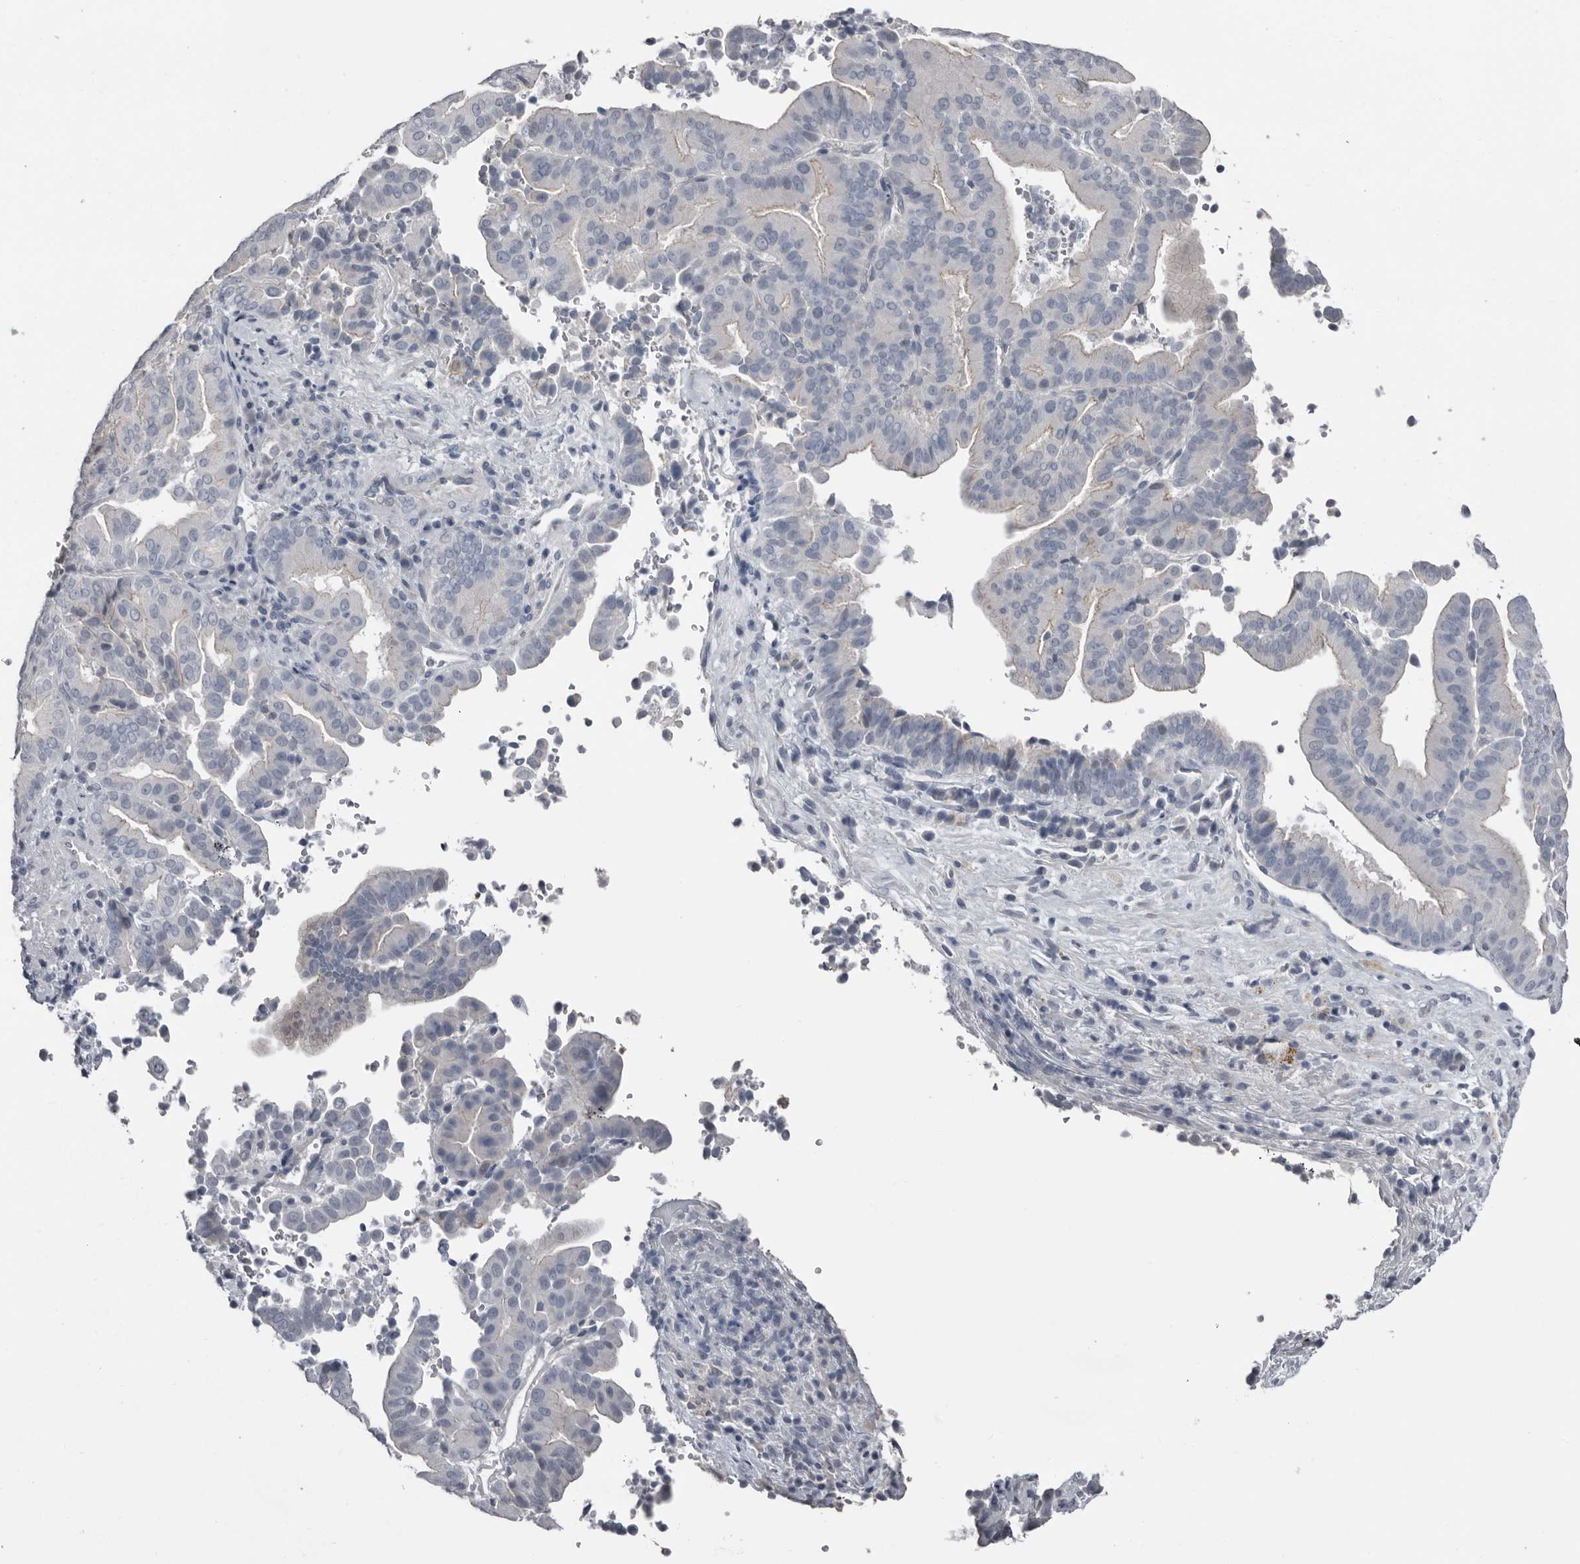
{"staining": {"intensity": "negative", "quantity": "none", "location": "none"}, "tissue": "liver cancer", "cell_type": "Tumor cells", "image_type": "cancer", "snomed": [{"axis": "morphology", "description": "Cholangiocarcinoma"}, {"axis": "topography", "description": "Liver"}], "caption": "High power microscopy image of an immunohistochemistry micrograph of liver cancer, revealing no significant staining in tumor cells.", "gene": "FABP7", "patient": {"sex": "female", "age": 75}}